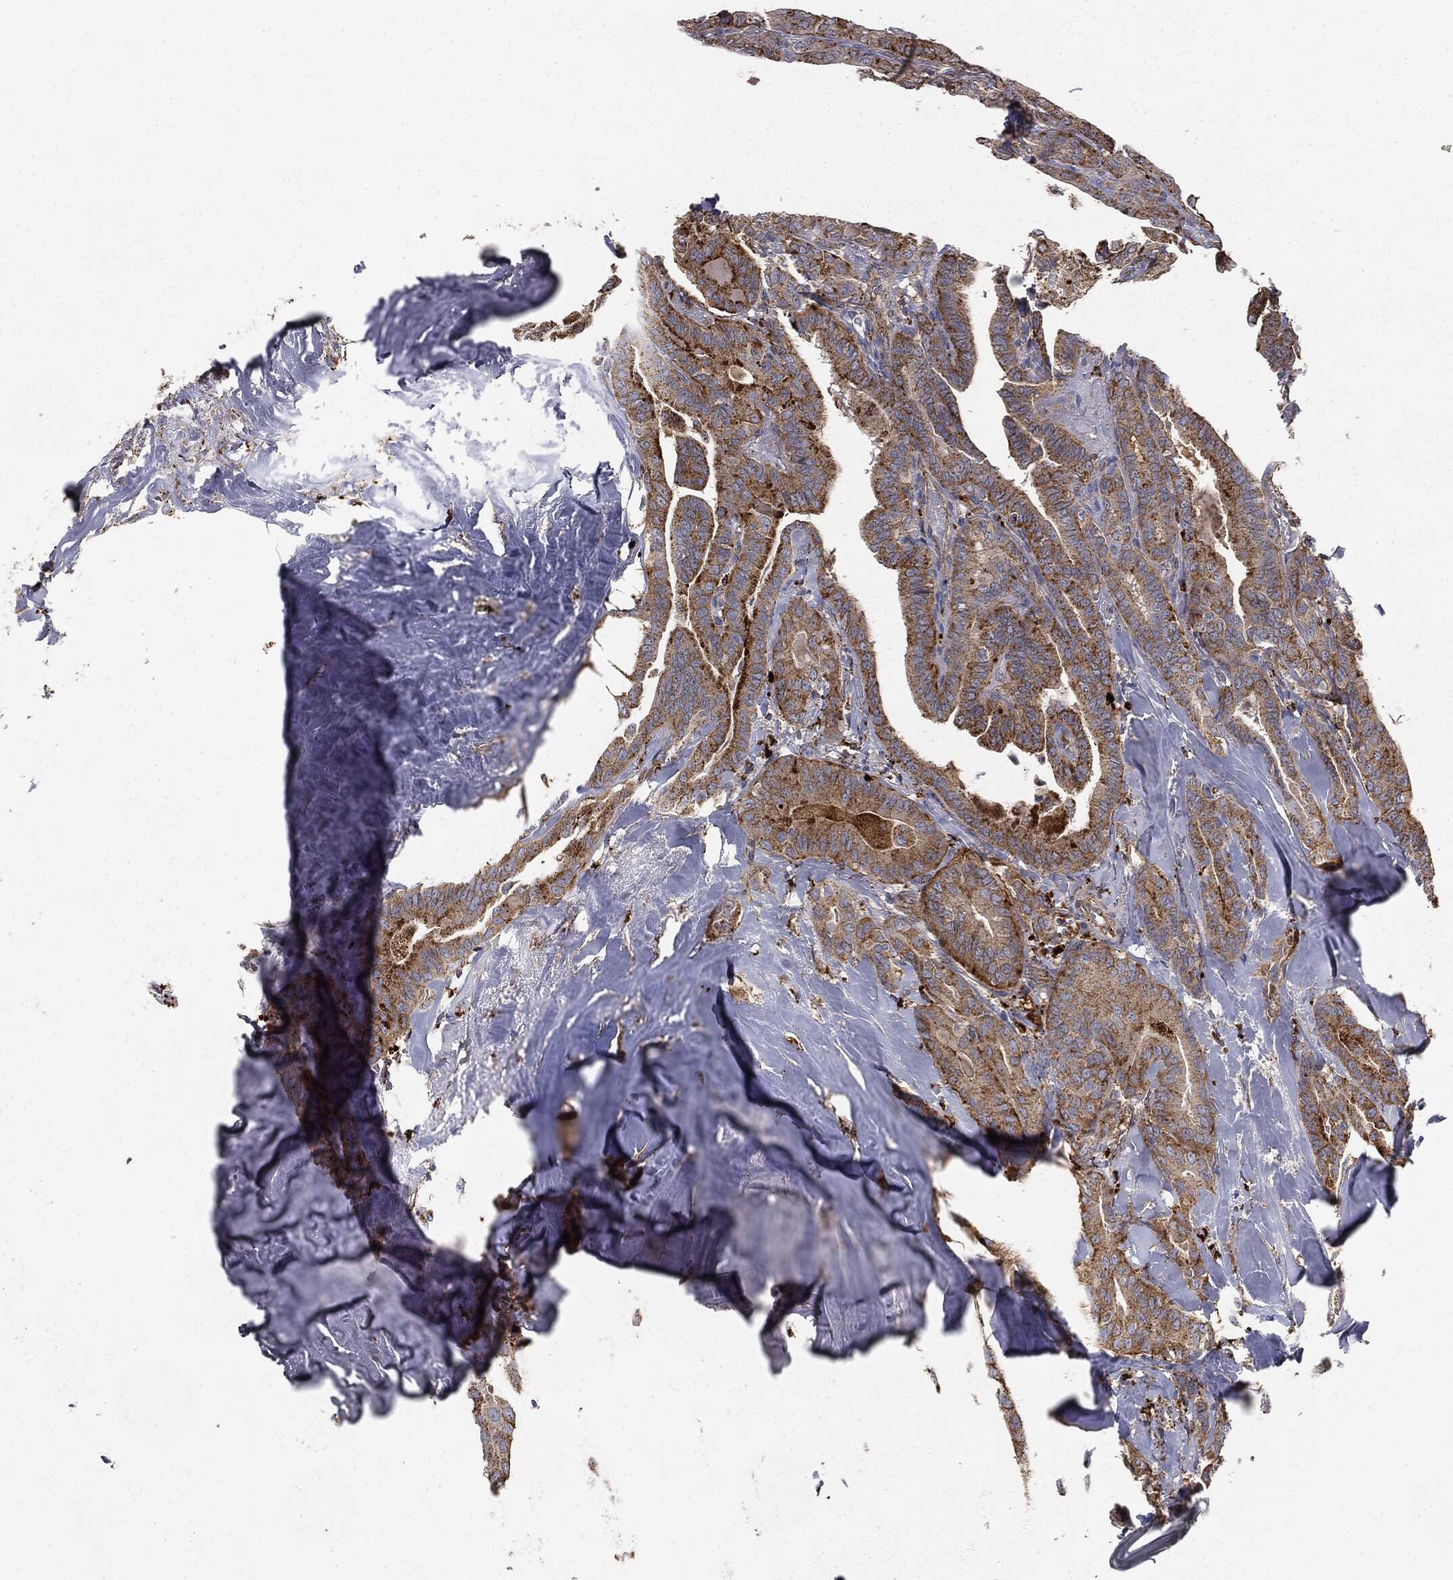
{"staining": {"intensity": "moderate", "quantity": ">75%", "location": "cytoplasmic/membranous"}, "tissue": "thyroid cancer", "cell_type": "Tumor cells", "image_type": "cancer", "snomed": [{"axis": "morphology", "description": "Papillary adenocarcinoma, NOS"}, {"axis": "topography", "description": "Thyroid gland"}], "caption": "There is medium levels of moderate cytoplasmic/membranous staining in tumor cells of thyroid cancer, as demonstrated by immunohistochemical staining (brown color).", "gene": "CTSA", "patient": {"sex": "male", "age": 61}}